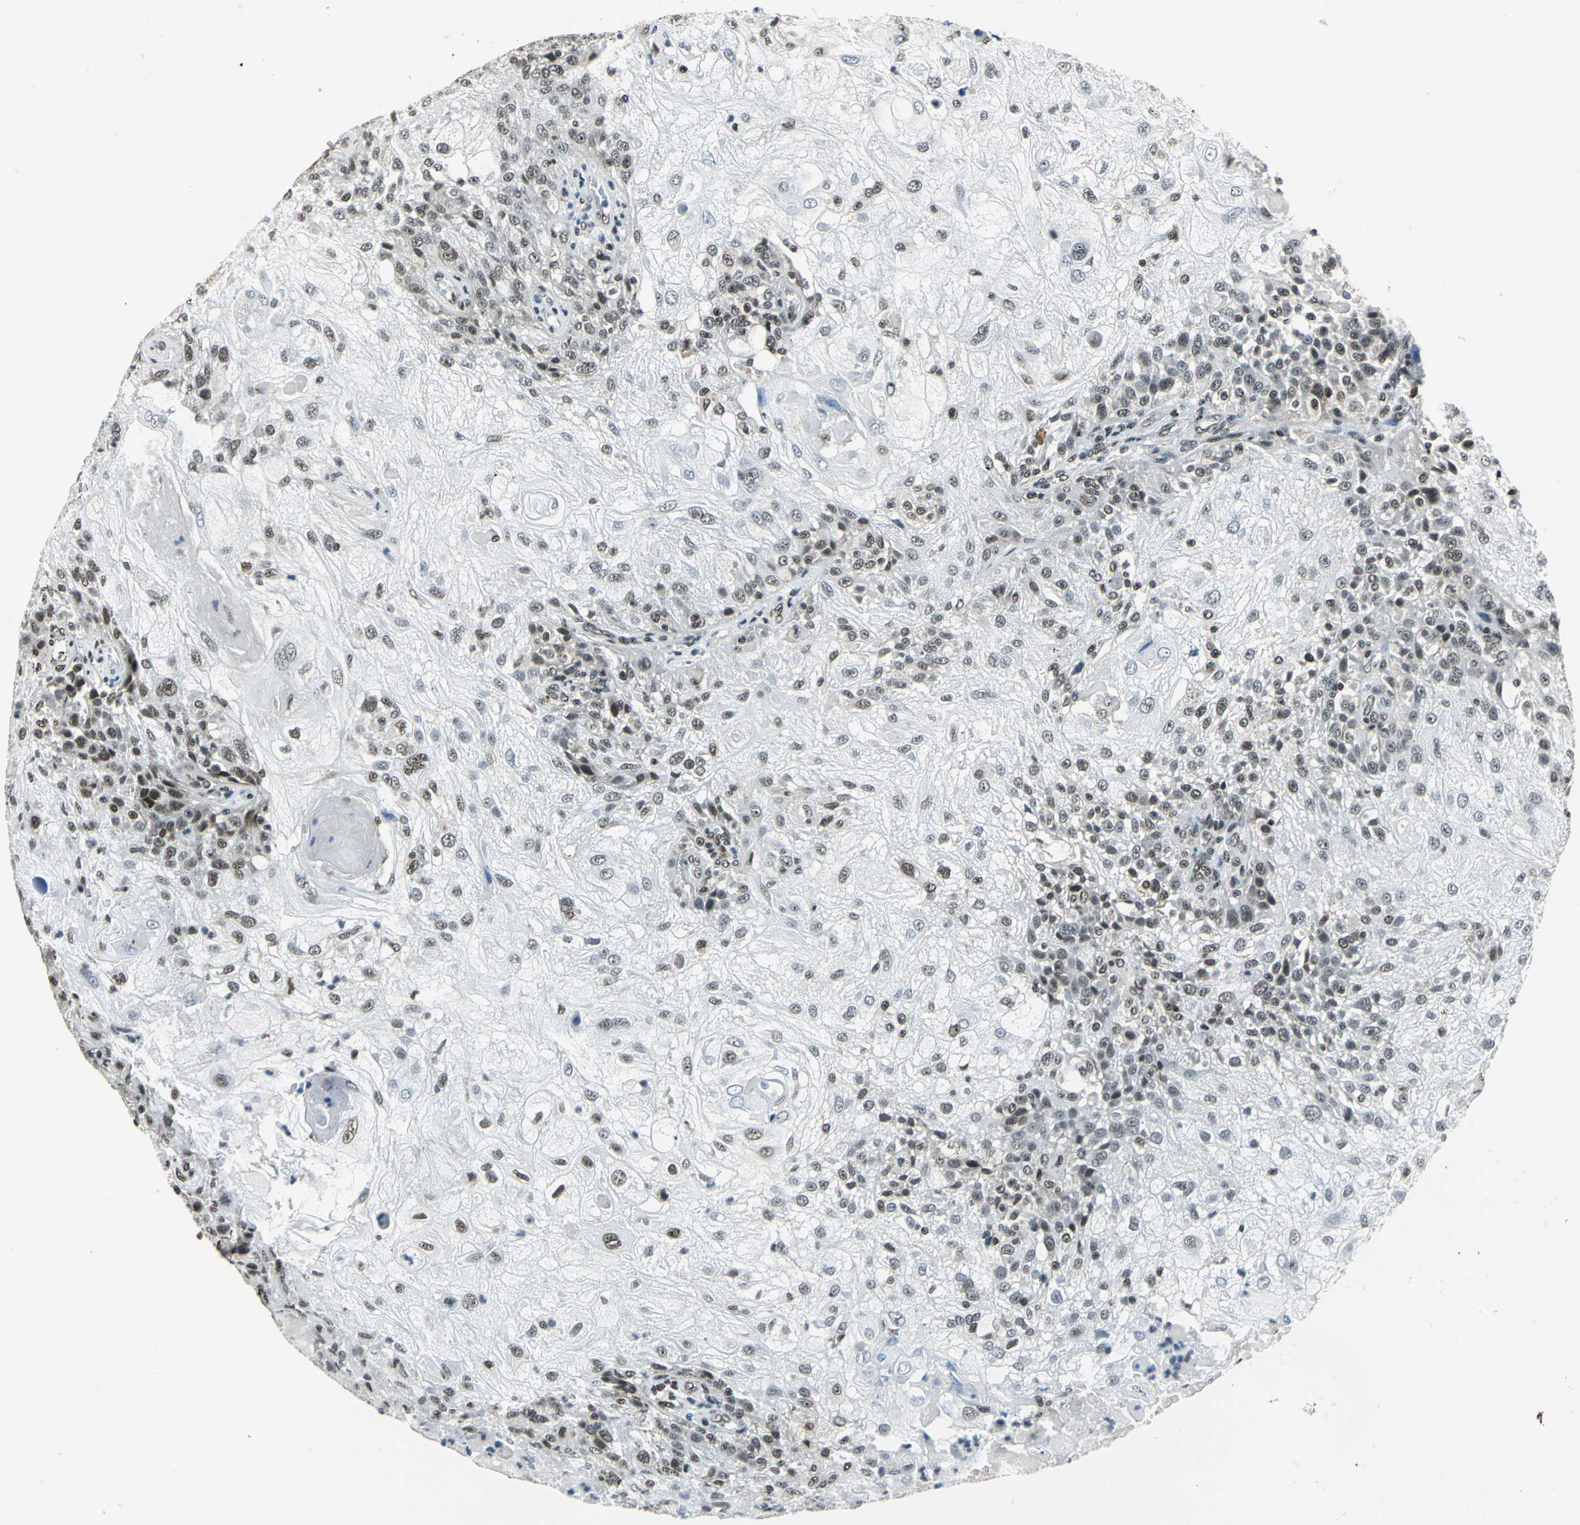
{"staining": {"intensity": "weak", "quantity": "25%-75%", "location": "nuclear"}, "tissue": "skin cancer", "cell_type": "Tumor cells", "image_type": "cancer", "snomed": [{"axis": "morphology", "description": "Normal tissue, NOS"}, {"axis": "morphology", "description": "Squamous cell carcinoma, NOS"}, {"axis": "topography", "description": "Skin"}], "caption": "Immunohistochemical staining of skin cancer (squamous cell carcinoma) demonstrates weak nuclear protein positivity in approximately 25%-75% of tumor cells.", "gene": "BCLAF1", "patient": {"sex": "female", "age": 83}}